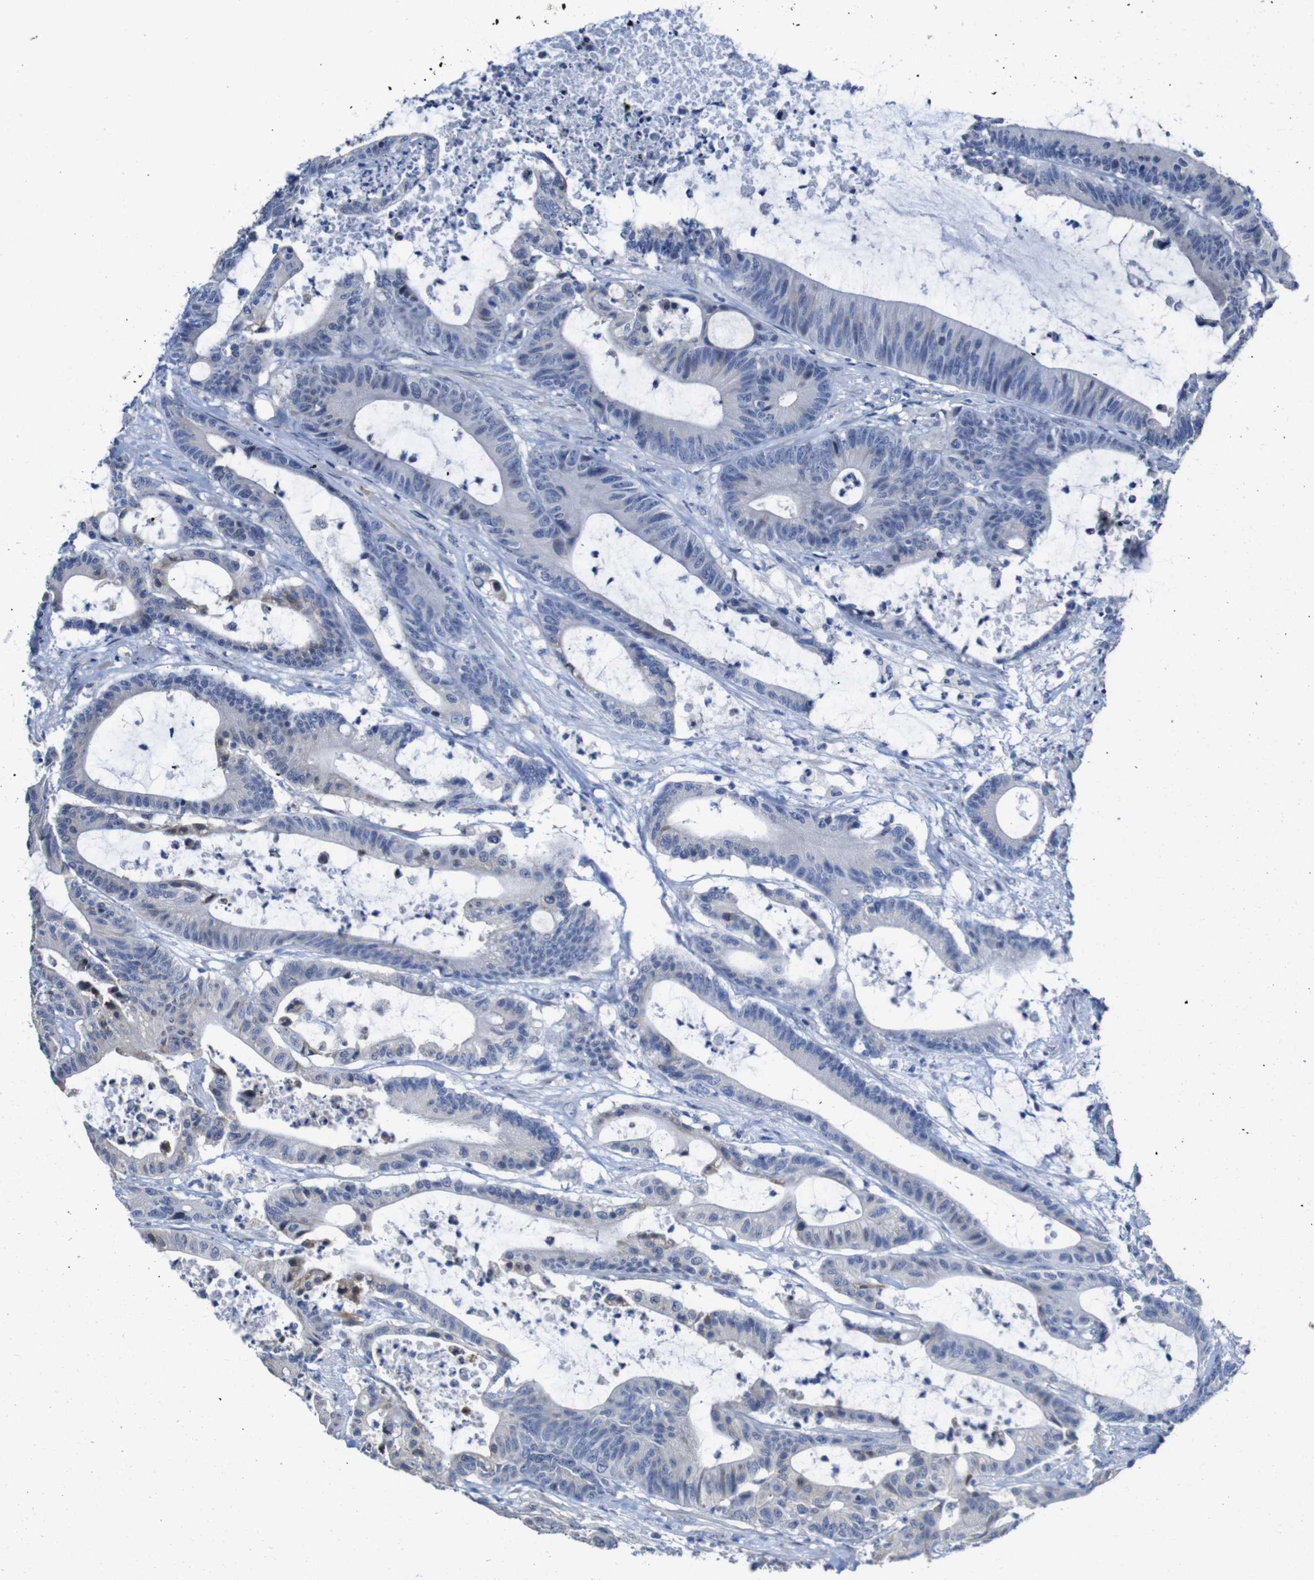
{"staining": {"intensity": "weak", "quantity": "<25%", "location": "cytoplasmic/membranous"}, "tissue": "colorectal cancer", "cell_type": "Tumor cells", "image_type": "cancer", "snomed": [{"axis": "morphology", "description": "Adenocarcinoma, NOS"}, {"axis": "topography", "description": "Colon"}], "caption": "Immunohistochemical staining of colorectal adenocarcinoma displays no significant expression in tumor cells.", "gene": "TCEAL9", "patient": {"sex": "female", "age": 84}}